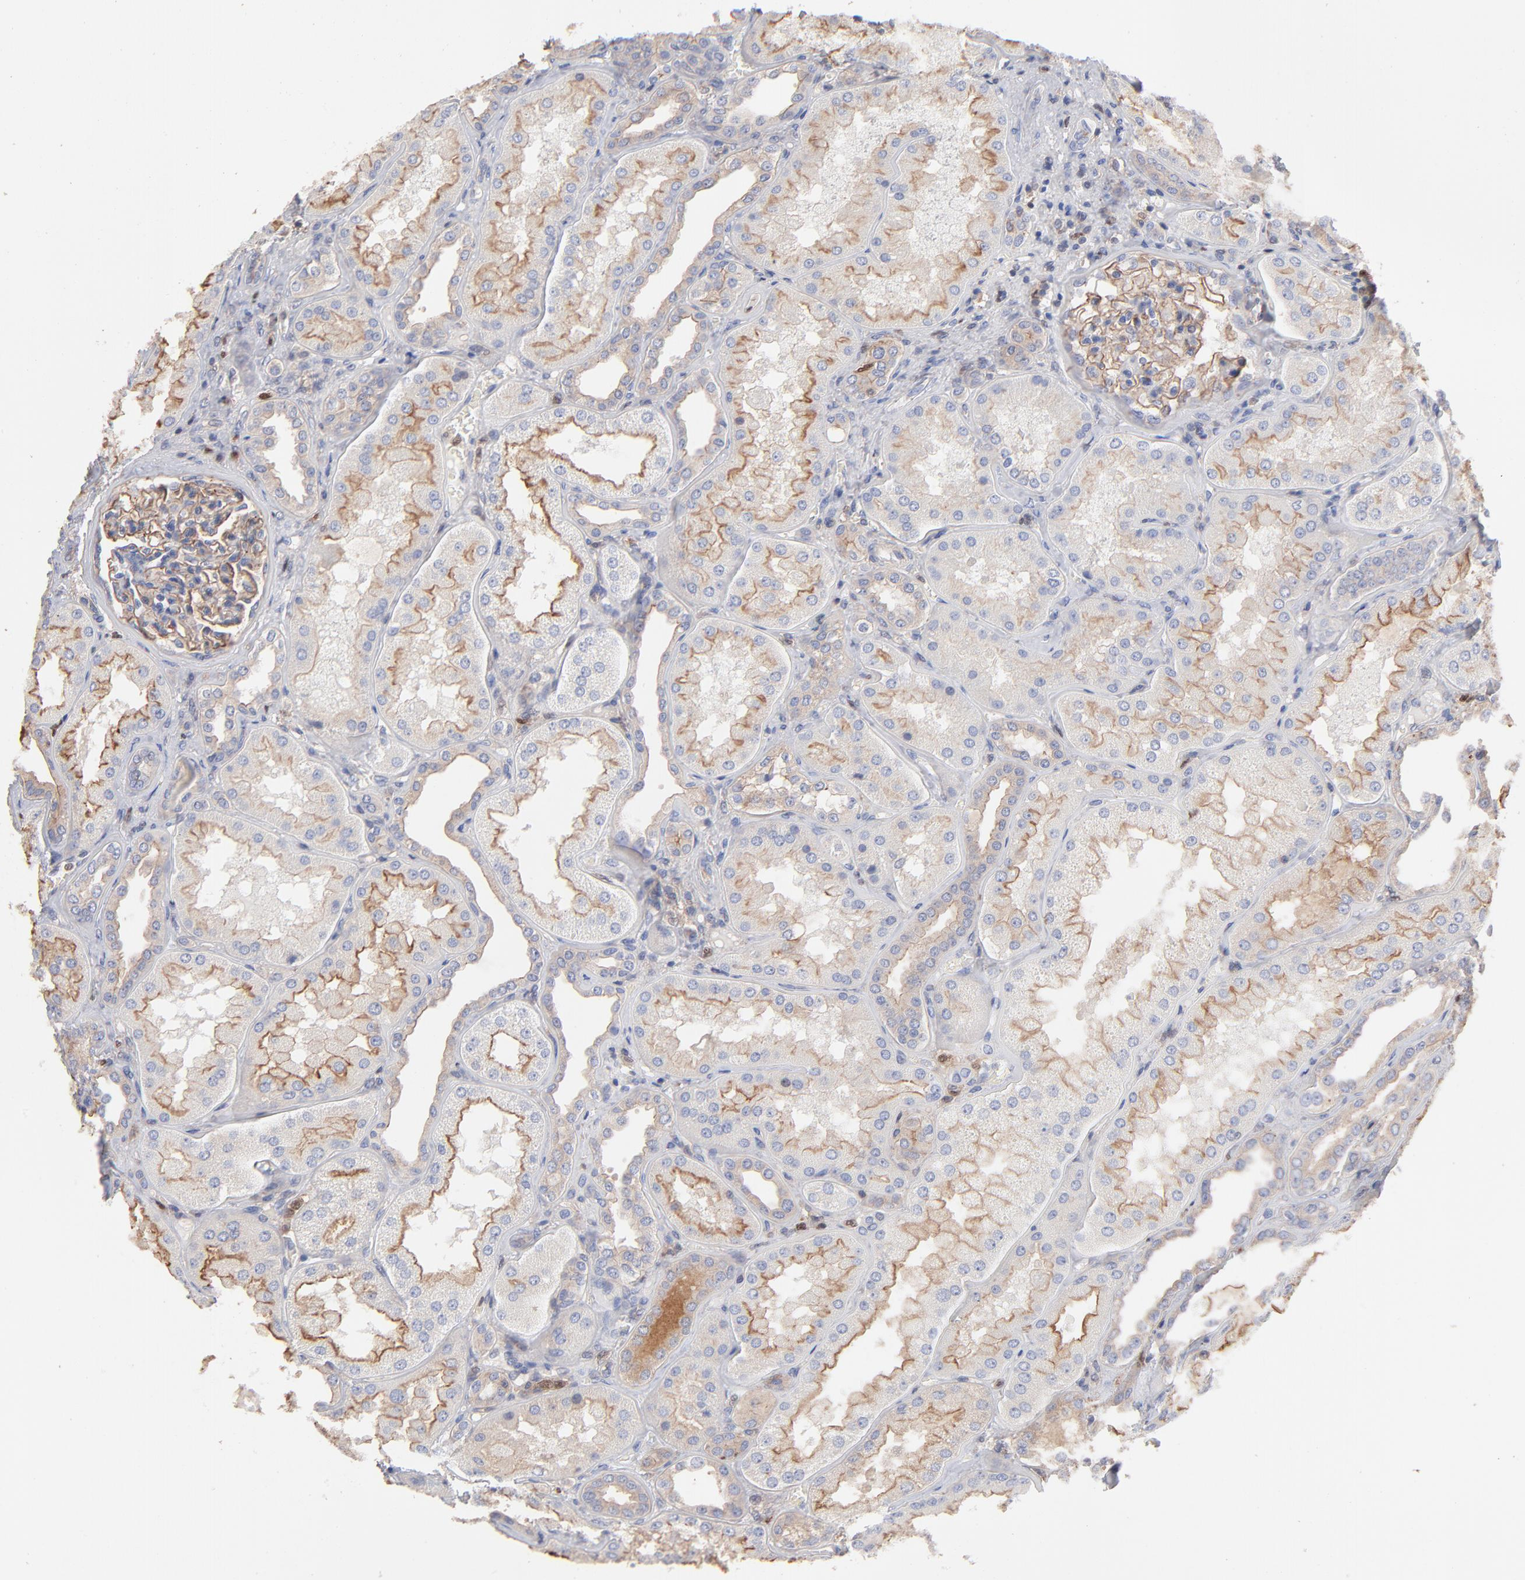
{"staining": {"intensity": "weak", "quantity": "25%-75%", "location": "cytoplasmic/membranous"}, "tissue": "kidney", "cell_type": "Cells in glomeruli", "image_type": "normal", "snomed": [{"axis": "morphology", "description": "Normal tissue, NOS"}, {"axis": "topography", "description": "Kidney"}], "caption": "The micrograph shows immunohistochemical staining of benign kidney. There is weak cytoplasmic/membranous positivity is present in approximately 25%-75% of cells in glomeruli.", "gene": "ARHGEF6", "patient": {"sex": "female", "age": 56}}